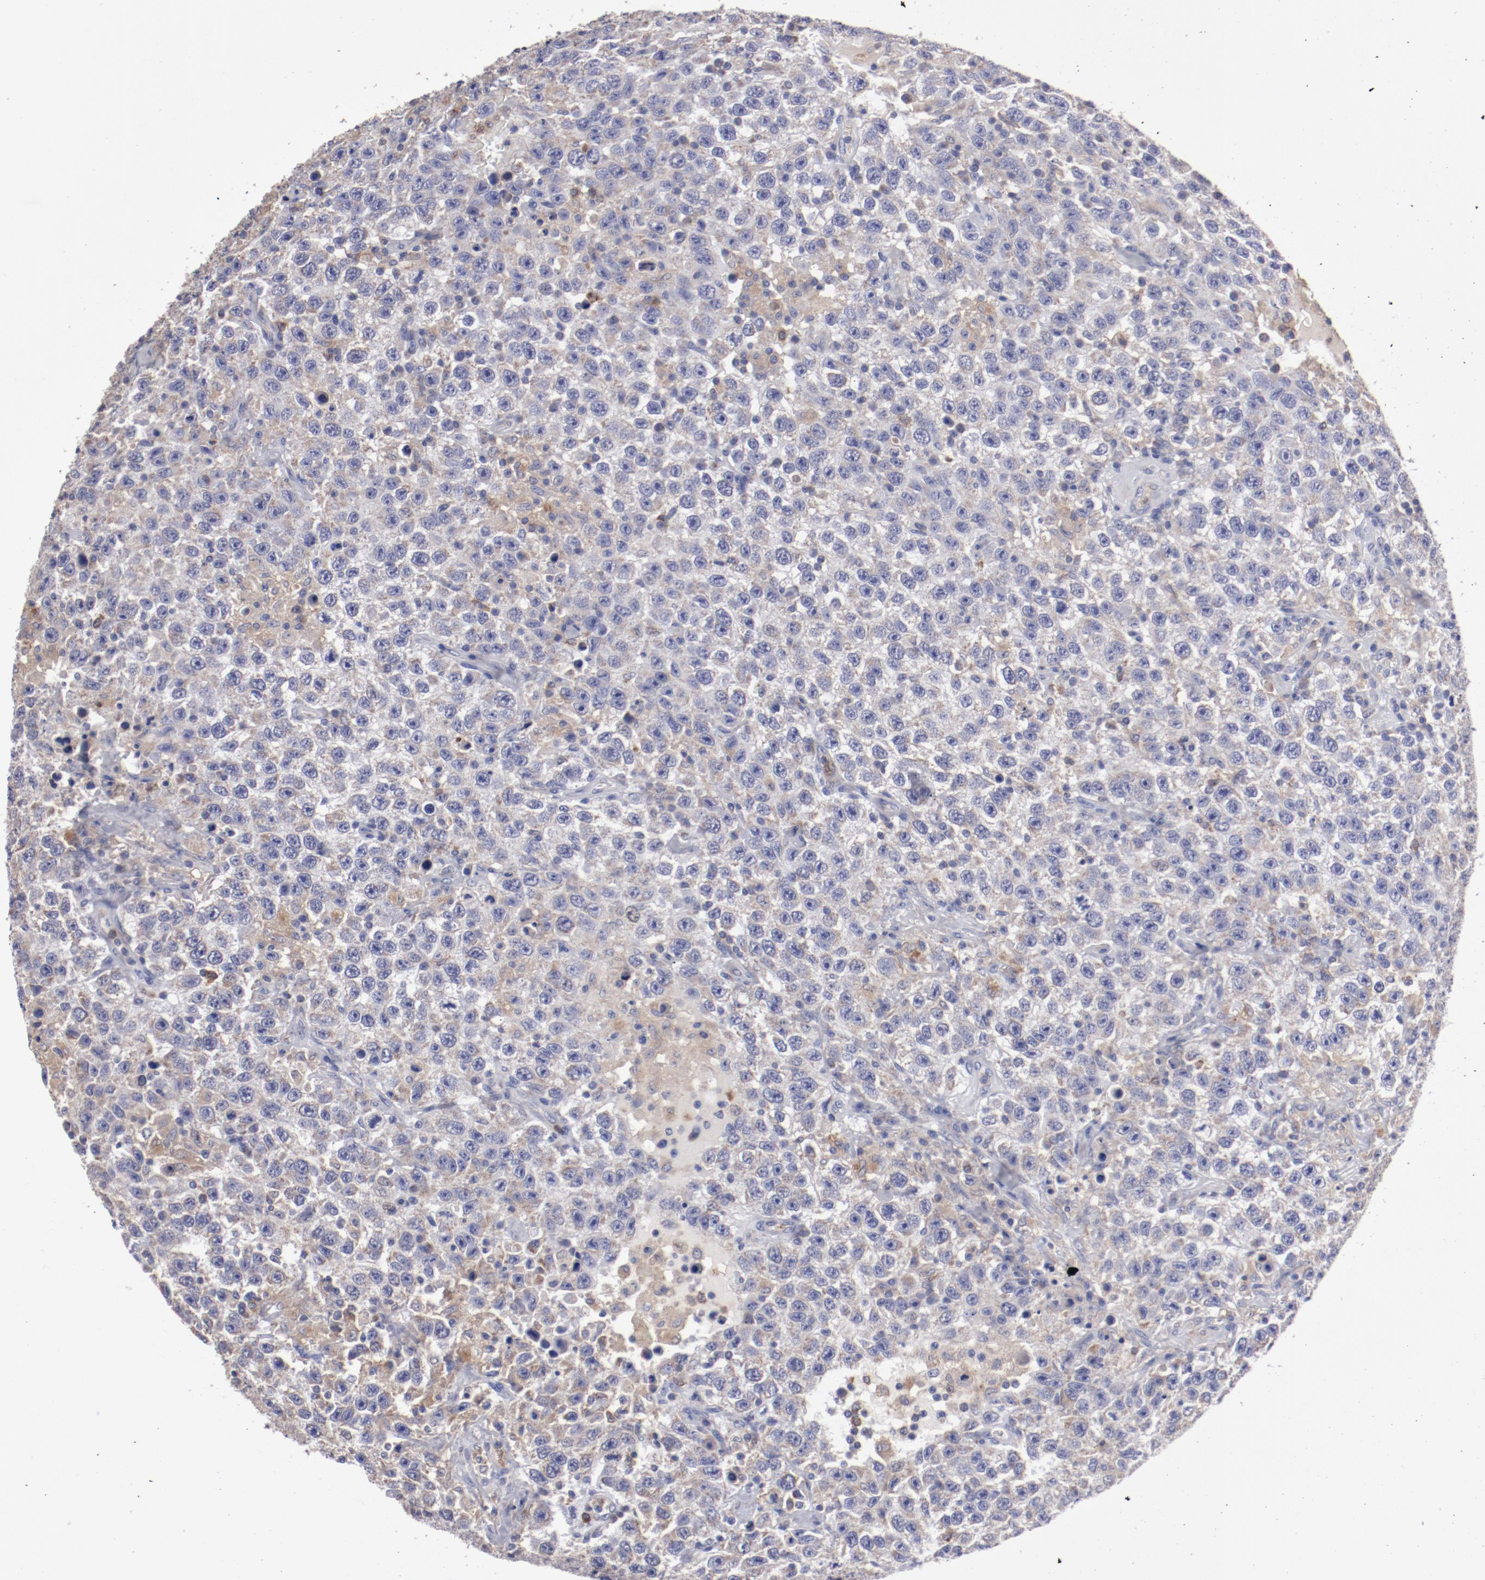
{"staining": {"intensity": "weak", "quantity": ">75%", "location": "cytoplasmic/membranous"}, "tissue": "testis cancer", "cell_type": "Tumor cells", "image_type": "cancer", "snomed": [{"axis": "morphology", "description": "Seminoma, NOS"}, {"axis": "topography", "description": "Testis"}], "caption": "Weak cytoplasmic/membranous staining is identified in about >75% of tumor cells in seminoma (testis). (Brightfield microscopy of DAB IHC at high magnification).", "gene": "FGR", "patient": {"sex": "male", "age": 41}}